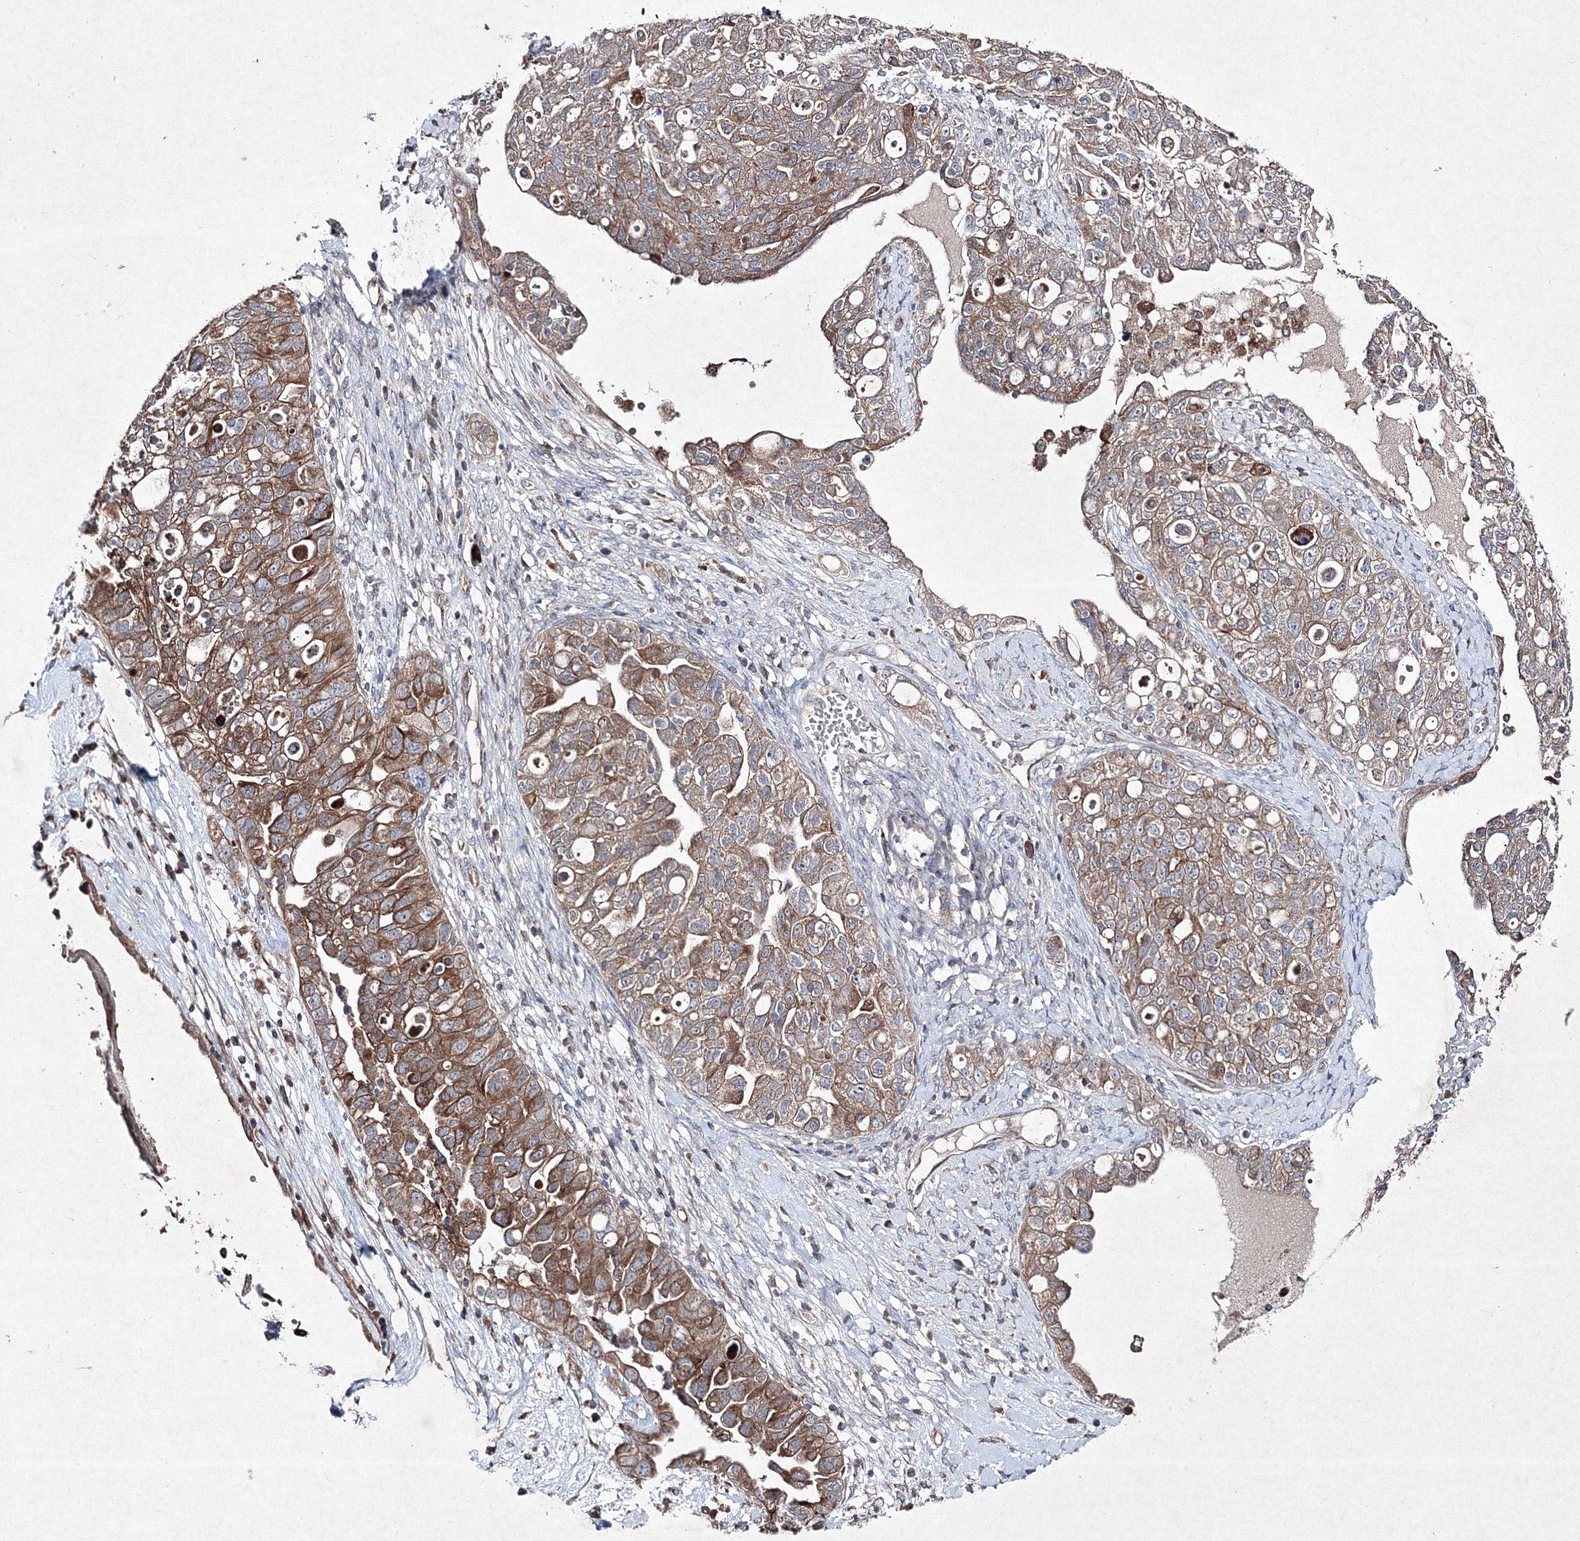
{"staining": {"intensity": "moderate", "quantity": "25%-75%", "location": "cytoplasmic/membranous"}, "tissue": "ovarian cancer", "cell_type": "Tumor cells", "image_type": "cancer", "snomed": [{"axis": "morphology", "description": "Carcinoma, NOS"}, {"axis": "morphology", "description": "Cystadenocarcinoma, serous, NOS"}, {"axis": "topography", "description": "Ovary"}], "caption": "The histopathology image demonstrates staining of carcinoma (ovarian), revealing moderate cytoplasmic/membranous protein positivity (brown color) within tumor cells.", "gene": "GFM1", "patient": {"sex": "female", "age": 69}}